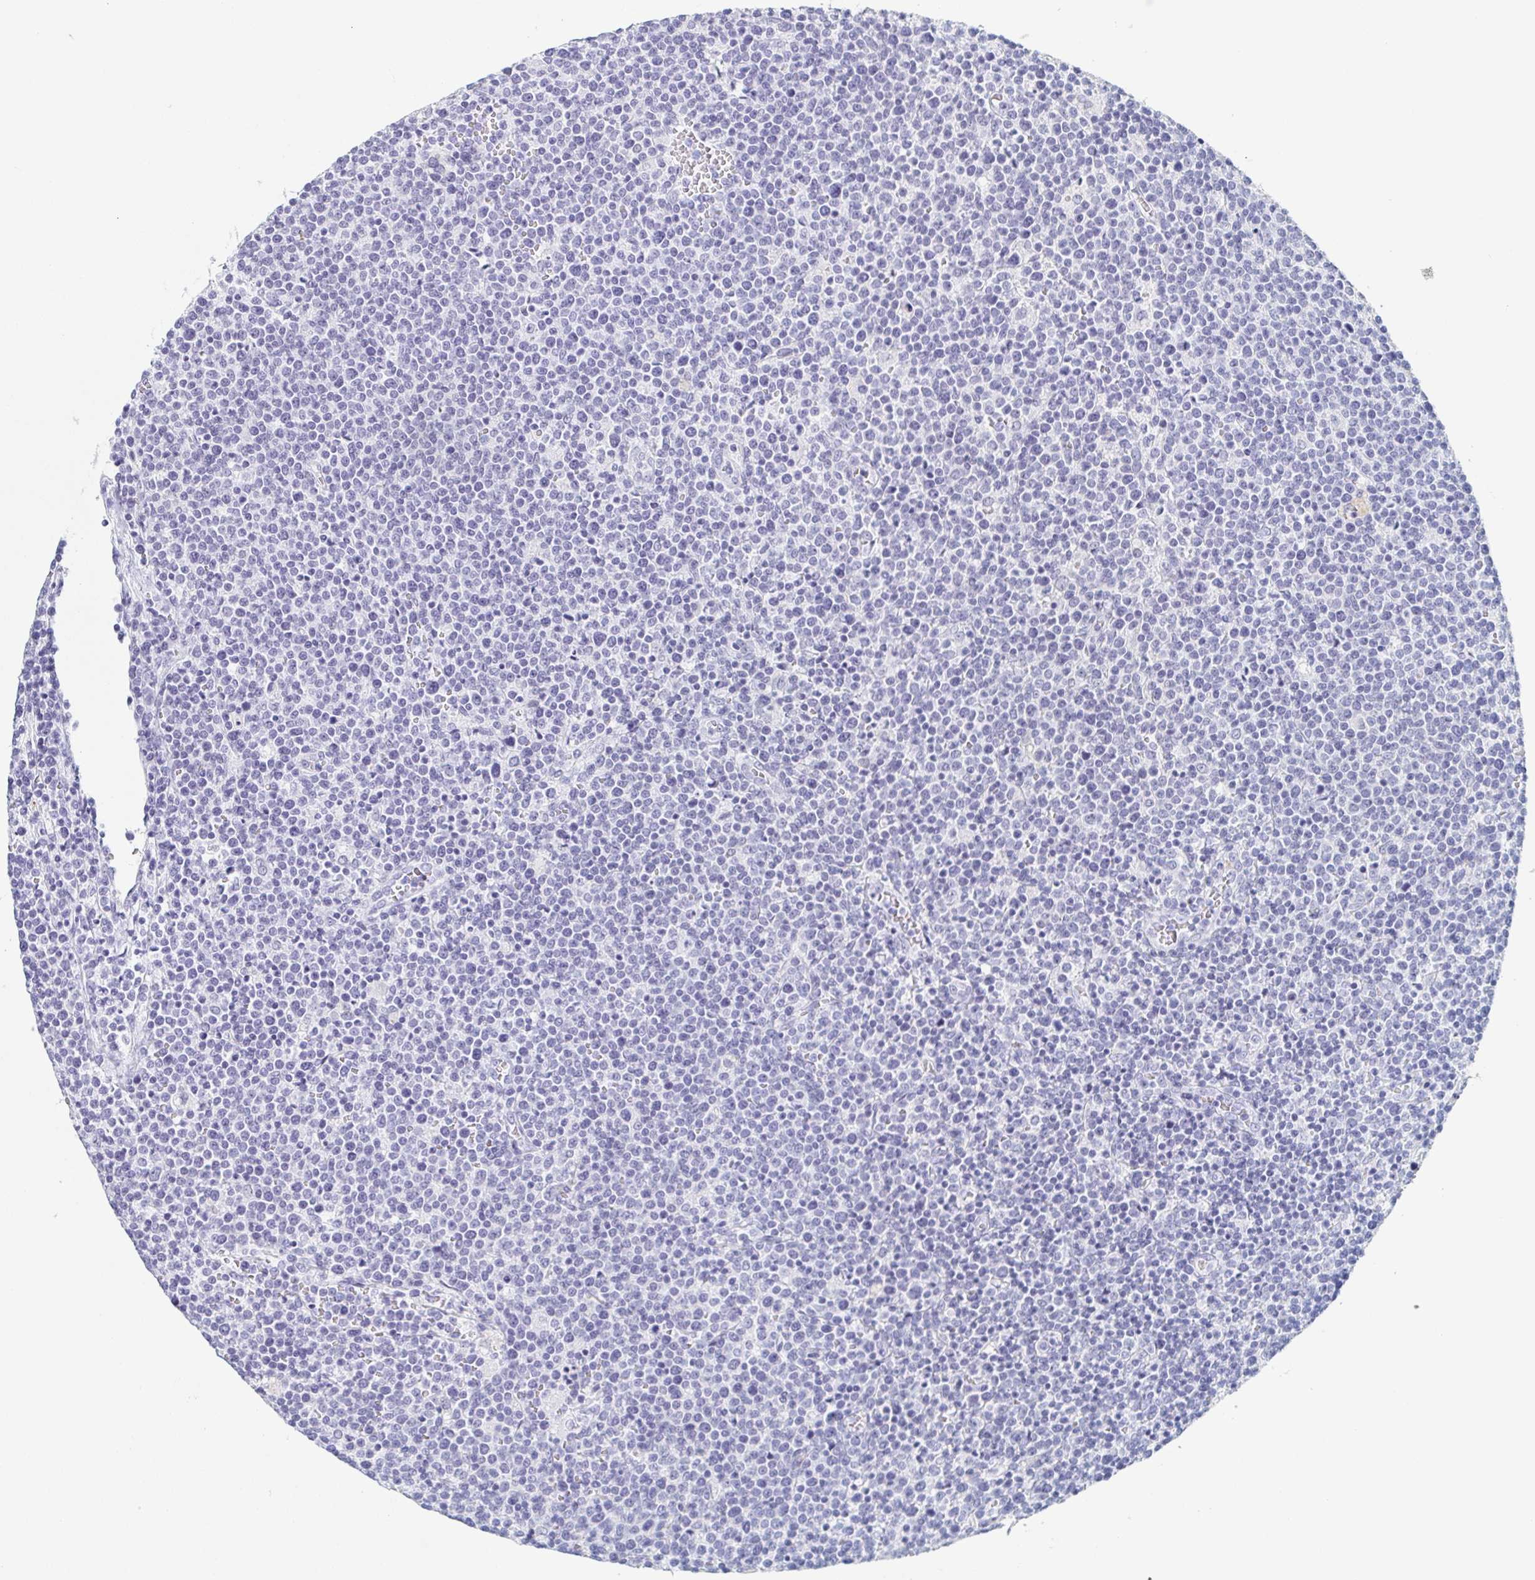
{"staining": {"intensity": "negative", "quantity": "none", "location": "none"}, "tissue": "lymphoma", "cell_type": "Tumor cells", "image_type": "cancer", "snomed": [{"axis": "morphology", "description": "Malignant lymphoma, non-Hodgkin's type, High grade"}, {"axis": "topography", "description": "Lymph node"}], "caption": "High power microscopy histopathology image of an immunohistochemistry image of lymphoma, revealing no significant positivity in tumor cells.", "gene": "REG4", "patient": {"sex": "male", "age": 61}}